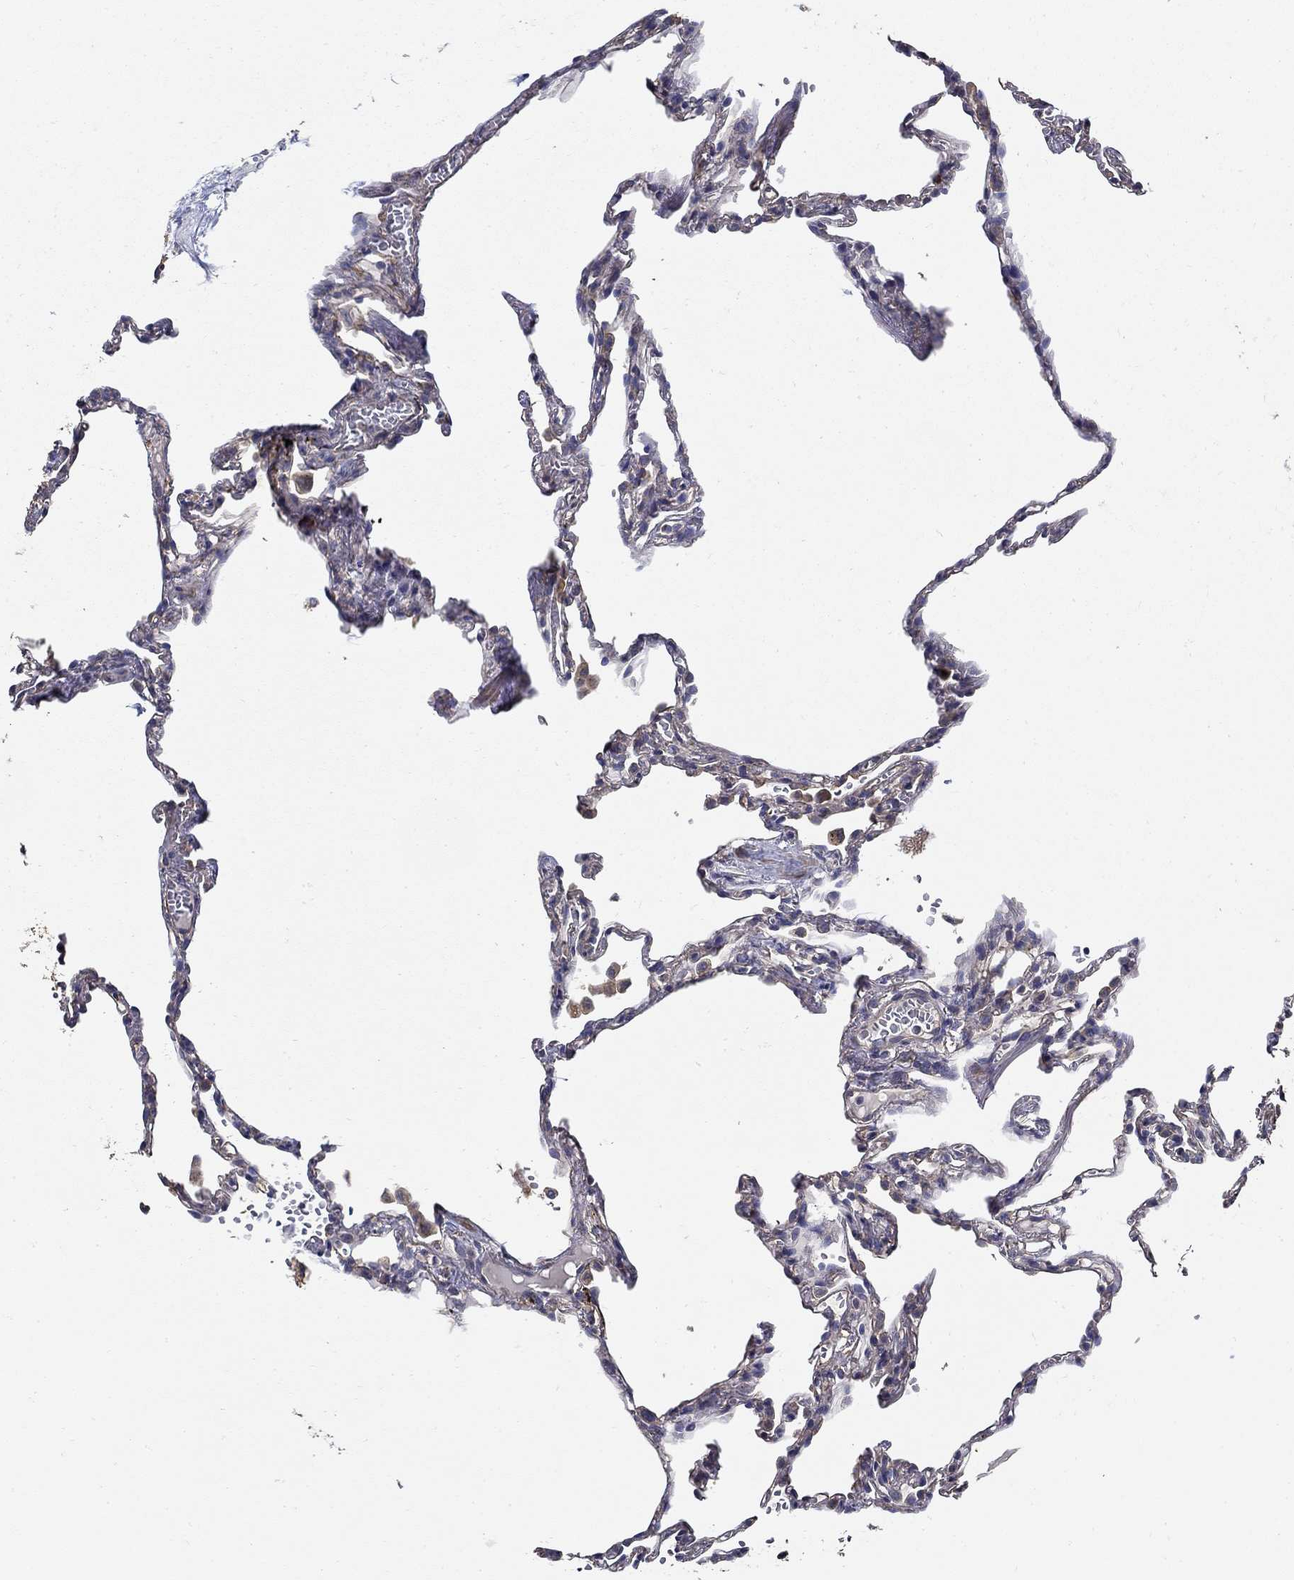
{"staining": {"intensity": "negative", "quantity": "none", "location": "none"}, "tissue": "lung", "cell_type": "Alveolar cells", "image_type": "normal", "snomed": [{"axis": "morphology", "description": "Normal tissue, NOS"}, {"axis": "topography", "description": "Lung"}], "caption": "Histopathology image shows no significant protein staining in alveolar cells of normal lung.", "gene": "EMILIN3", "patient": {"sex": "male", "age": 78}}